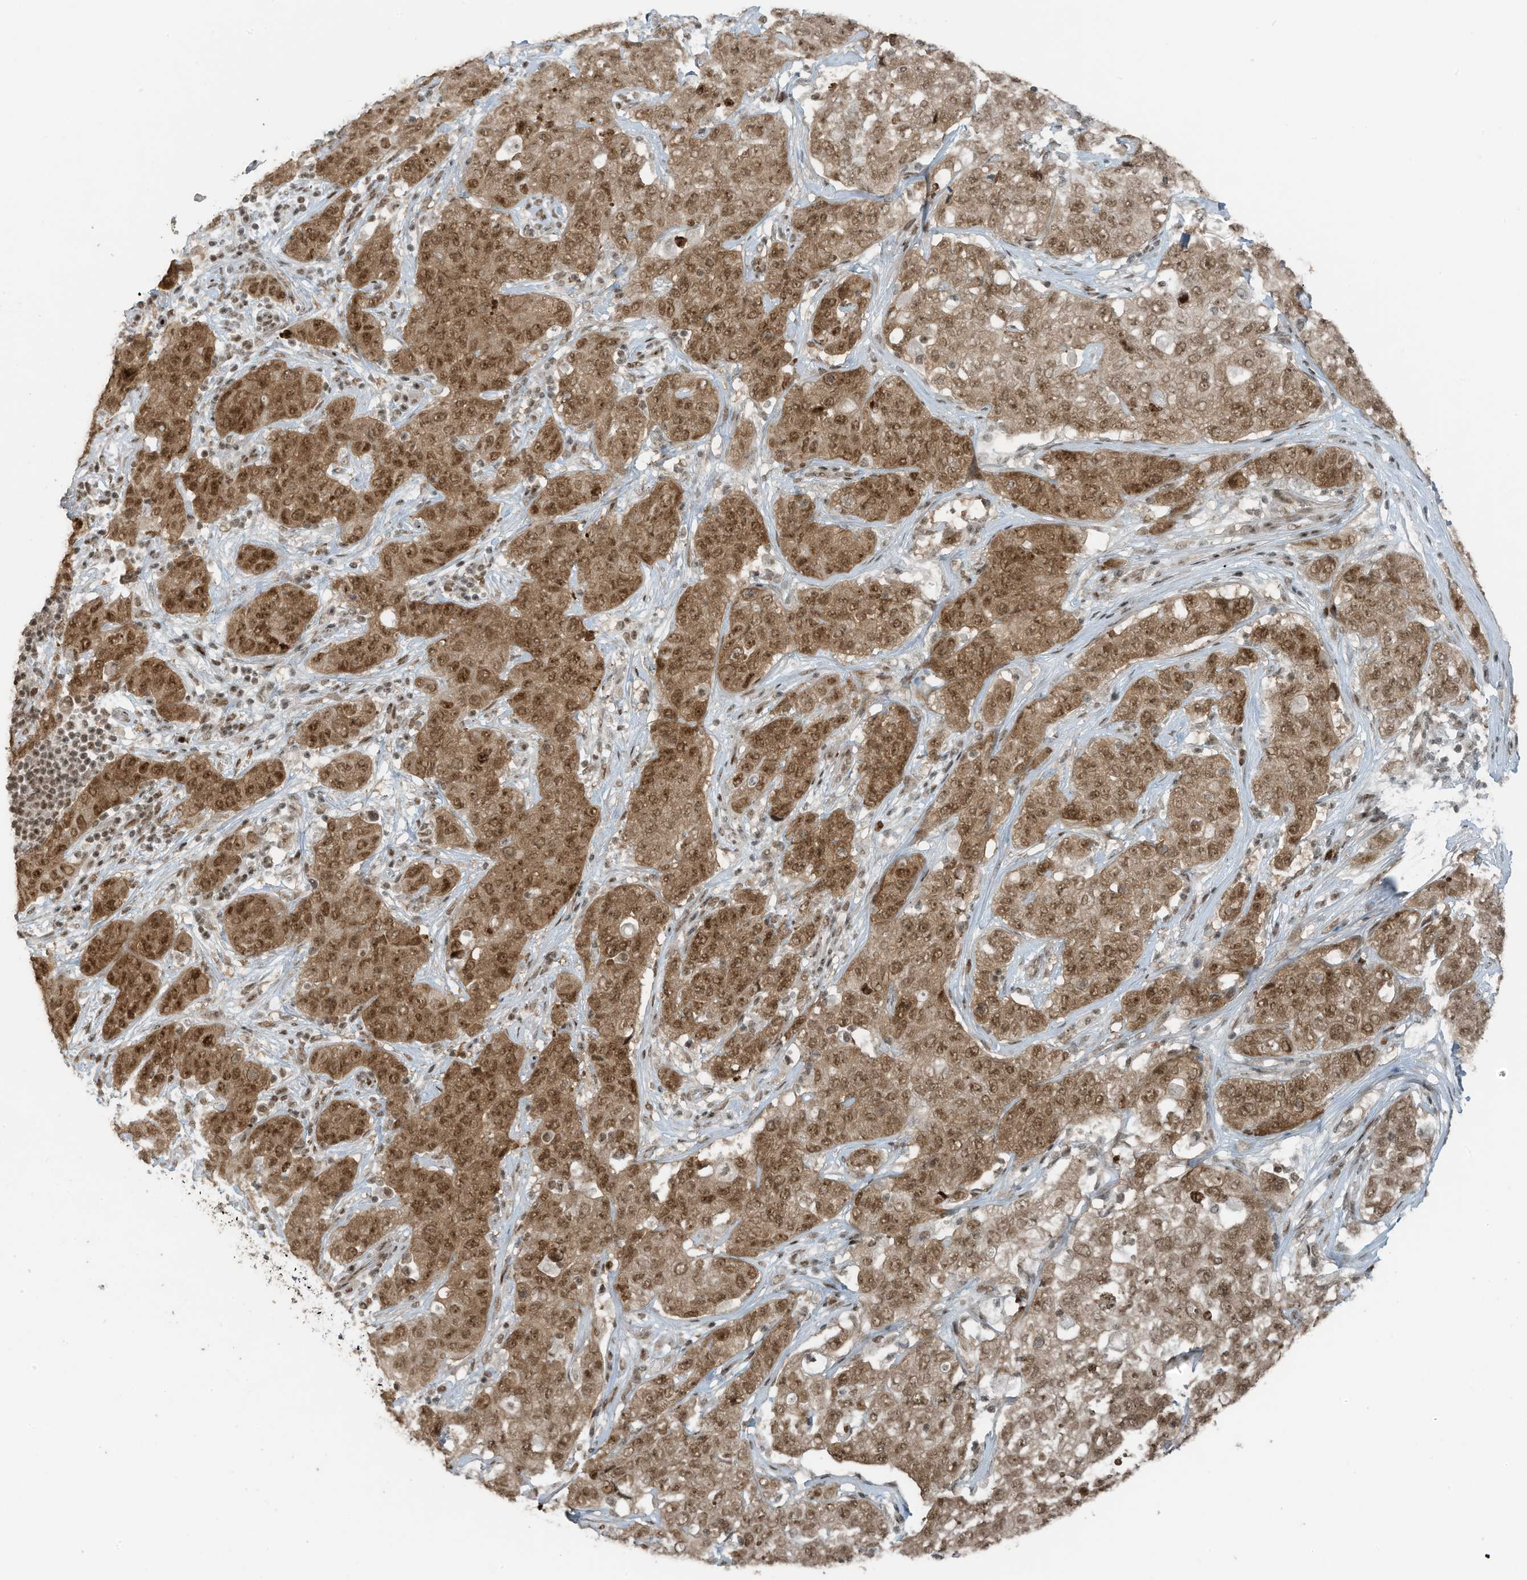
{"staining": {"intensity": "moderate", "quantity": ">75%", "location": "cytoplasmic/membranous,nuclear"}, "tissue": "stomach cancer", "cell_type": "Tumor cells", "image_type": "cancer", "snomed": [{"axis": "morphology", "description": "Normal tissue, NOS"}, {"axis": "morphology", "description": "Adenocarcinoma, NOS"}, {"axis": "topography", "description": "Lymph node"}, {"axis": "topography", "description": "Stomach"}], "caption": "Human adenocarcinoma (stomach) stained for a protein (brown) displays moderate cytoplasmic/membranous and nuclear positive expression in approximately >75% of tumor cells.", "gene": "PCNP", "patient": {"sex": "male", "age": 48}}